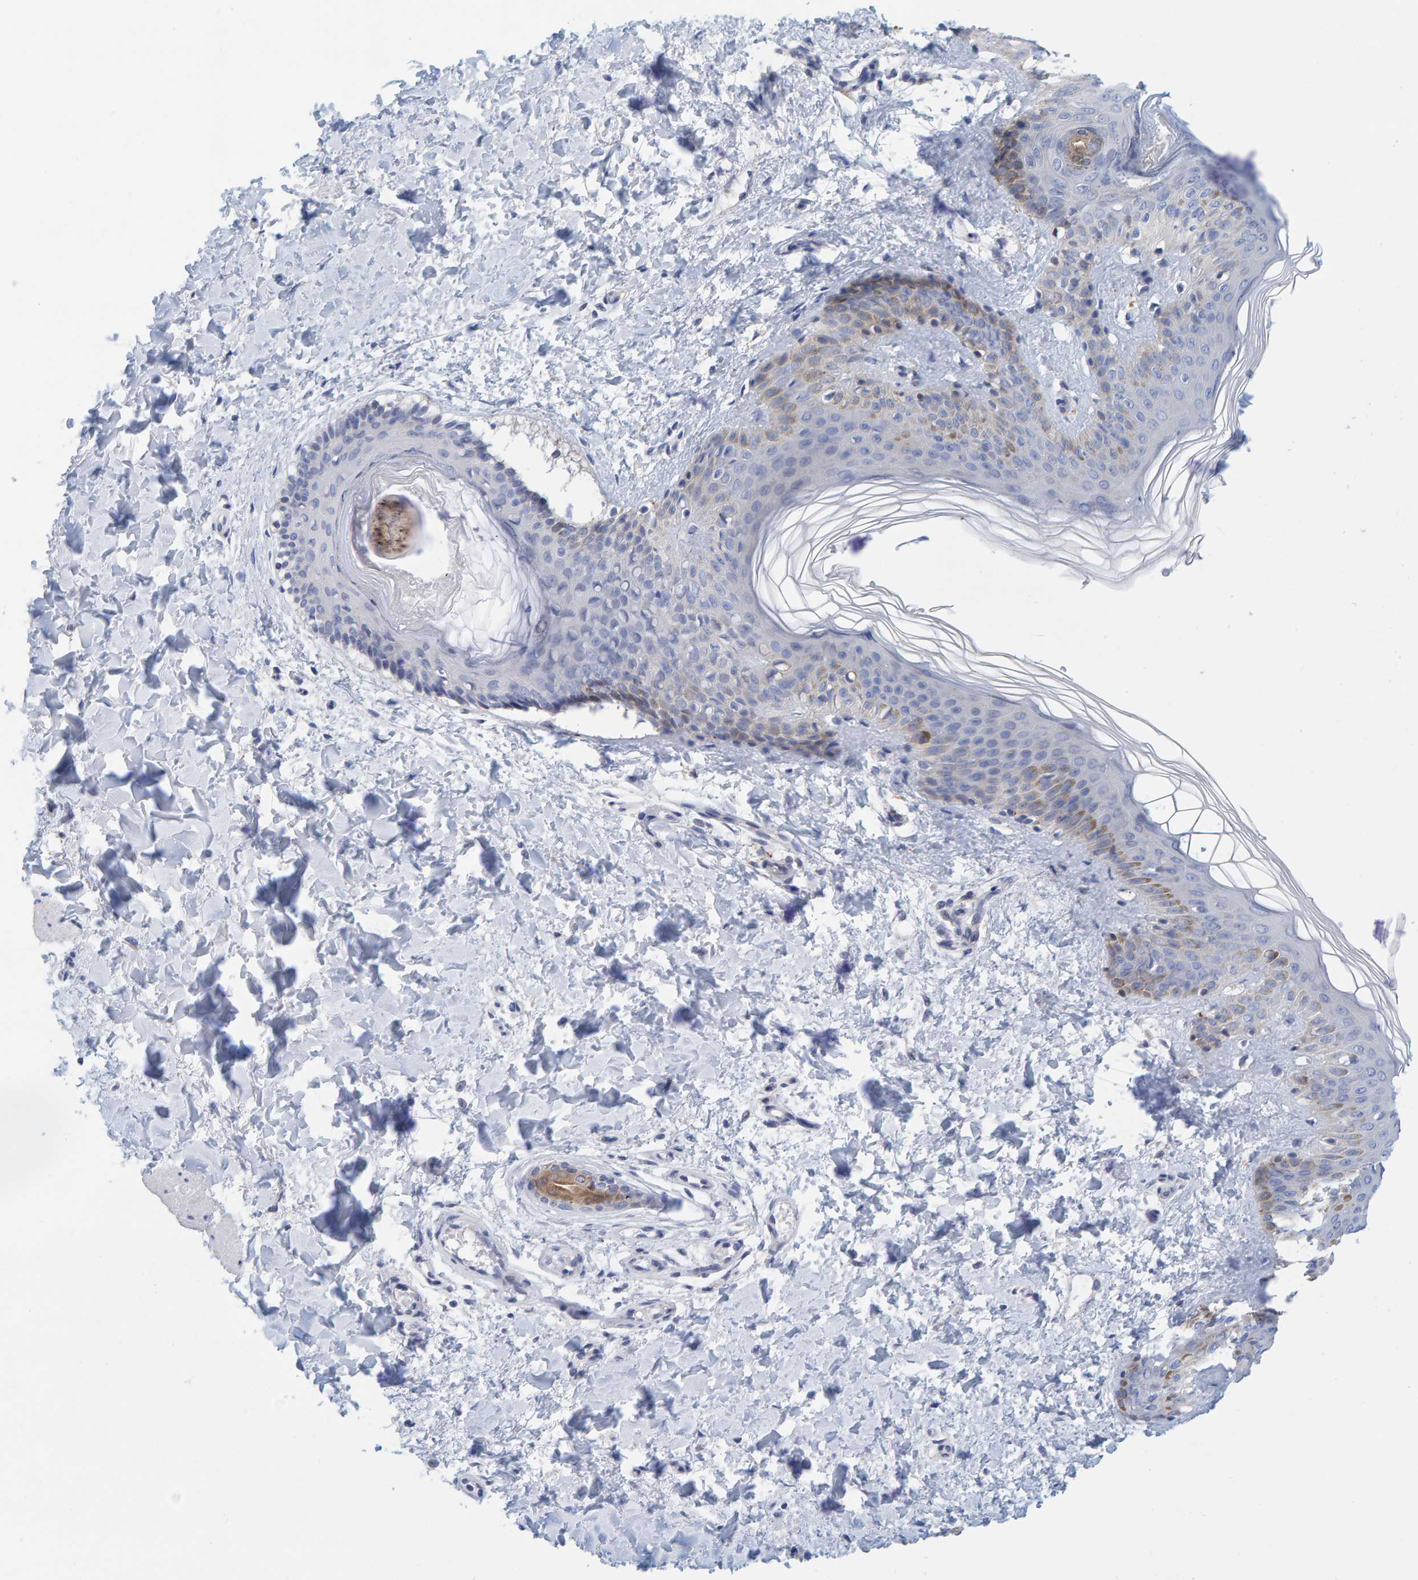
{"staining": {"intensity": "negative", "quantity": "none", "location": "none"}, "tissue": "skin", "cell_type": "Fibroblasts", "image_type": "normal", "snomed": [{"axis": "morphology", "description": "Normal tissue, NOS"}, {"axis": "morphology", "description": "Neoplasm, benign, NOS"}, {"axis": "topography", "description": "Skin"}, {"axis": "topography", "description": "Soft tissue"}], "caption": "Fibroblasts show no significant positivity in benign skin.", "gene": "KLHL11", "patient": {"sex": "male", "age": 26}}